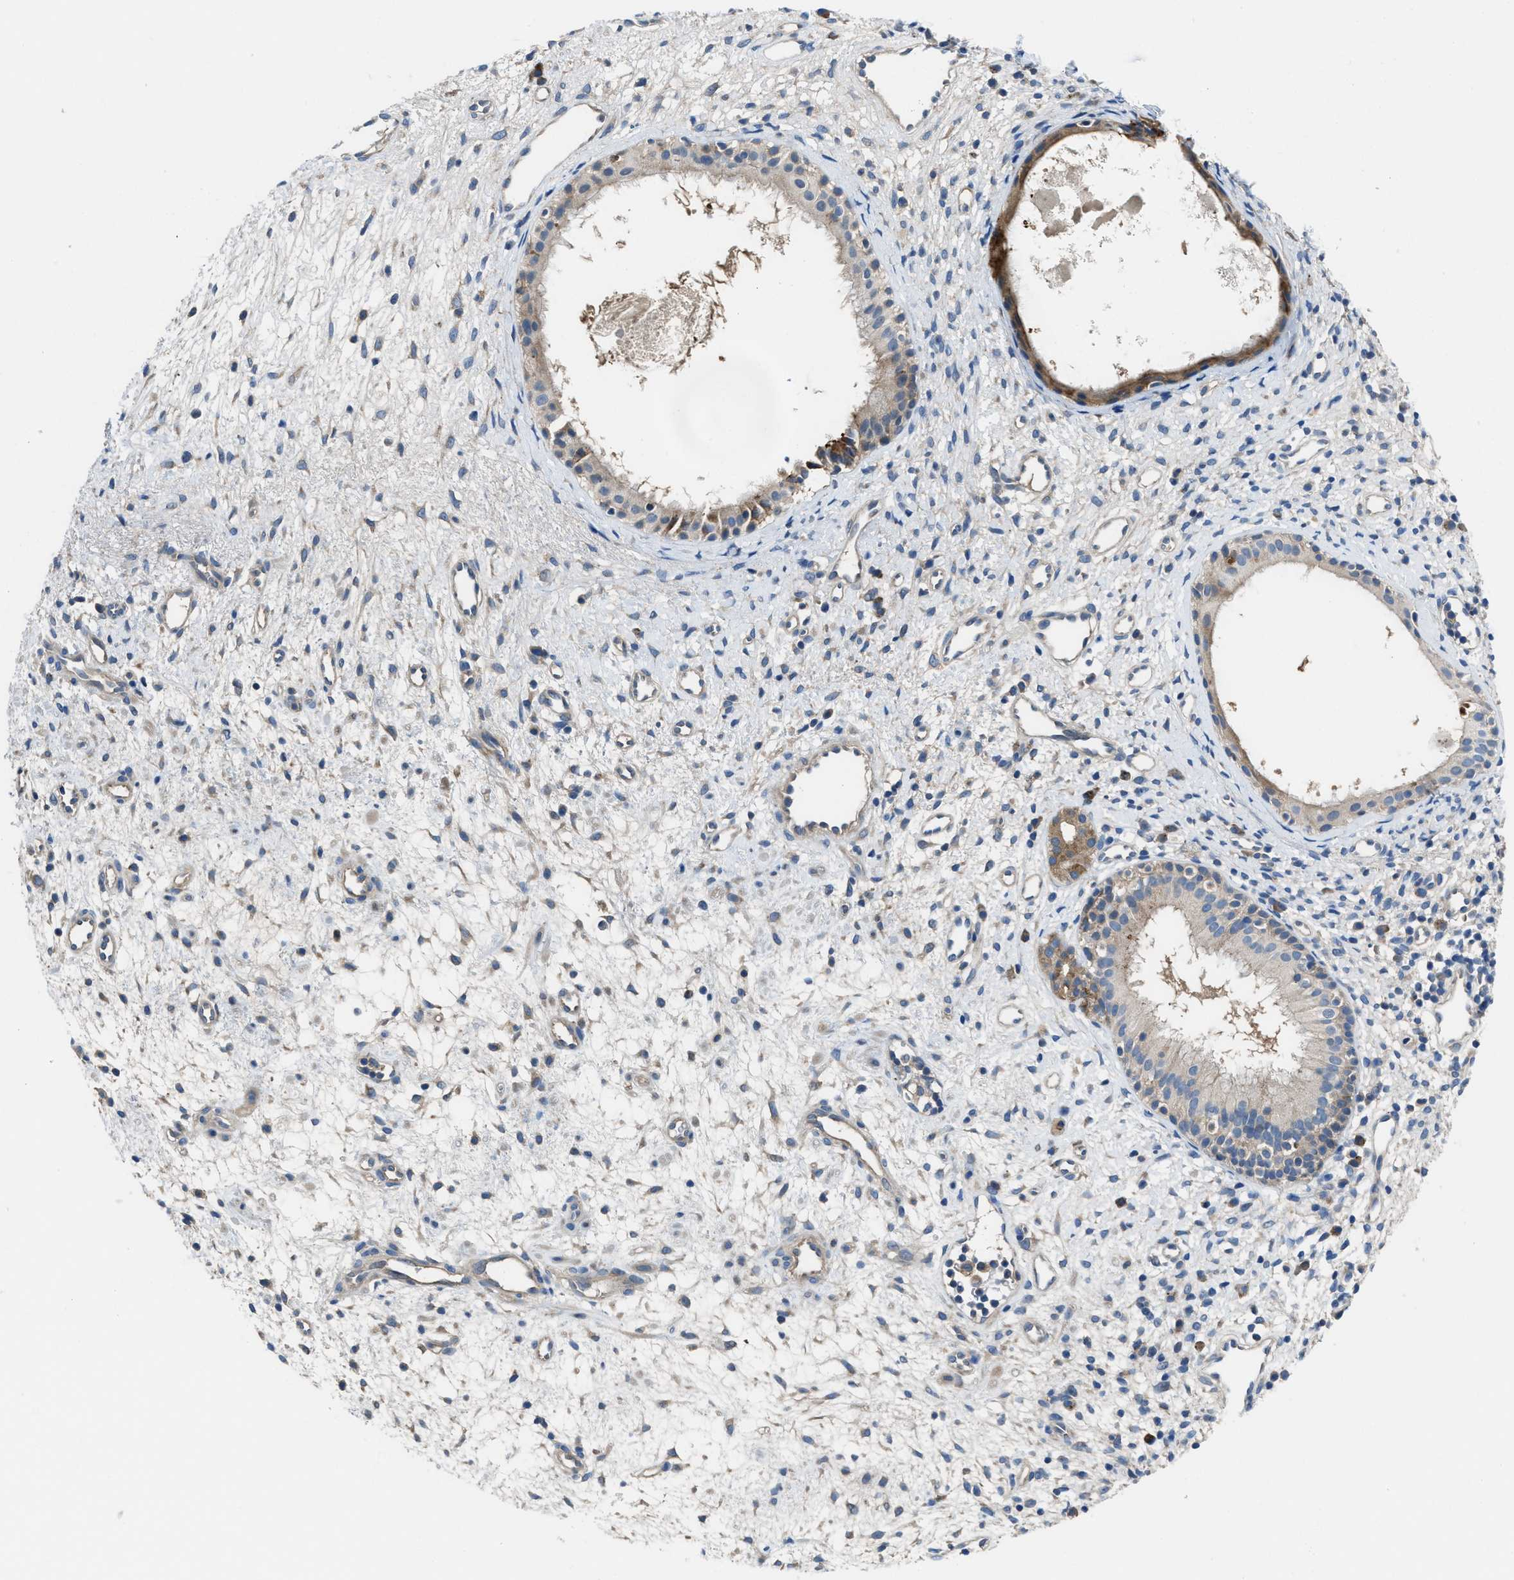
{"staining": {"intensity": "weak", "quantity": "25%-75%", "location": "cytoplasmic/membranous"}, "tissue": "nasopharynx", "cell_type": "Respiratory epithelial cells", "image_type": "normal", "snomed": [{"axis": "morphology", "description": "Normal tissue, NOS"}, {"axis": "topography", "description": "Nasopharynx"}], "caption": "Immunohistochemical staining of unremarkable human nasopharynx demonstrates low levels of weak cytoplasmic/membranous positivity in about 25%-75% of respiratory epithelial cells.", "gene": "MAP3K20", "patient": {"sex": "male", "age": 22}}